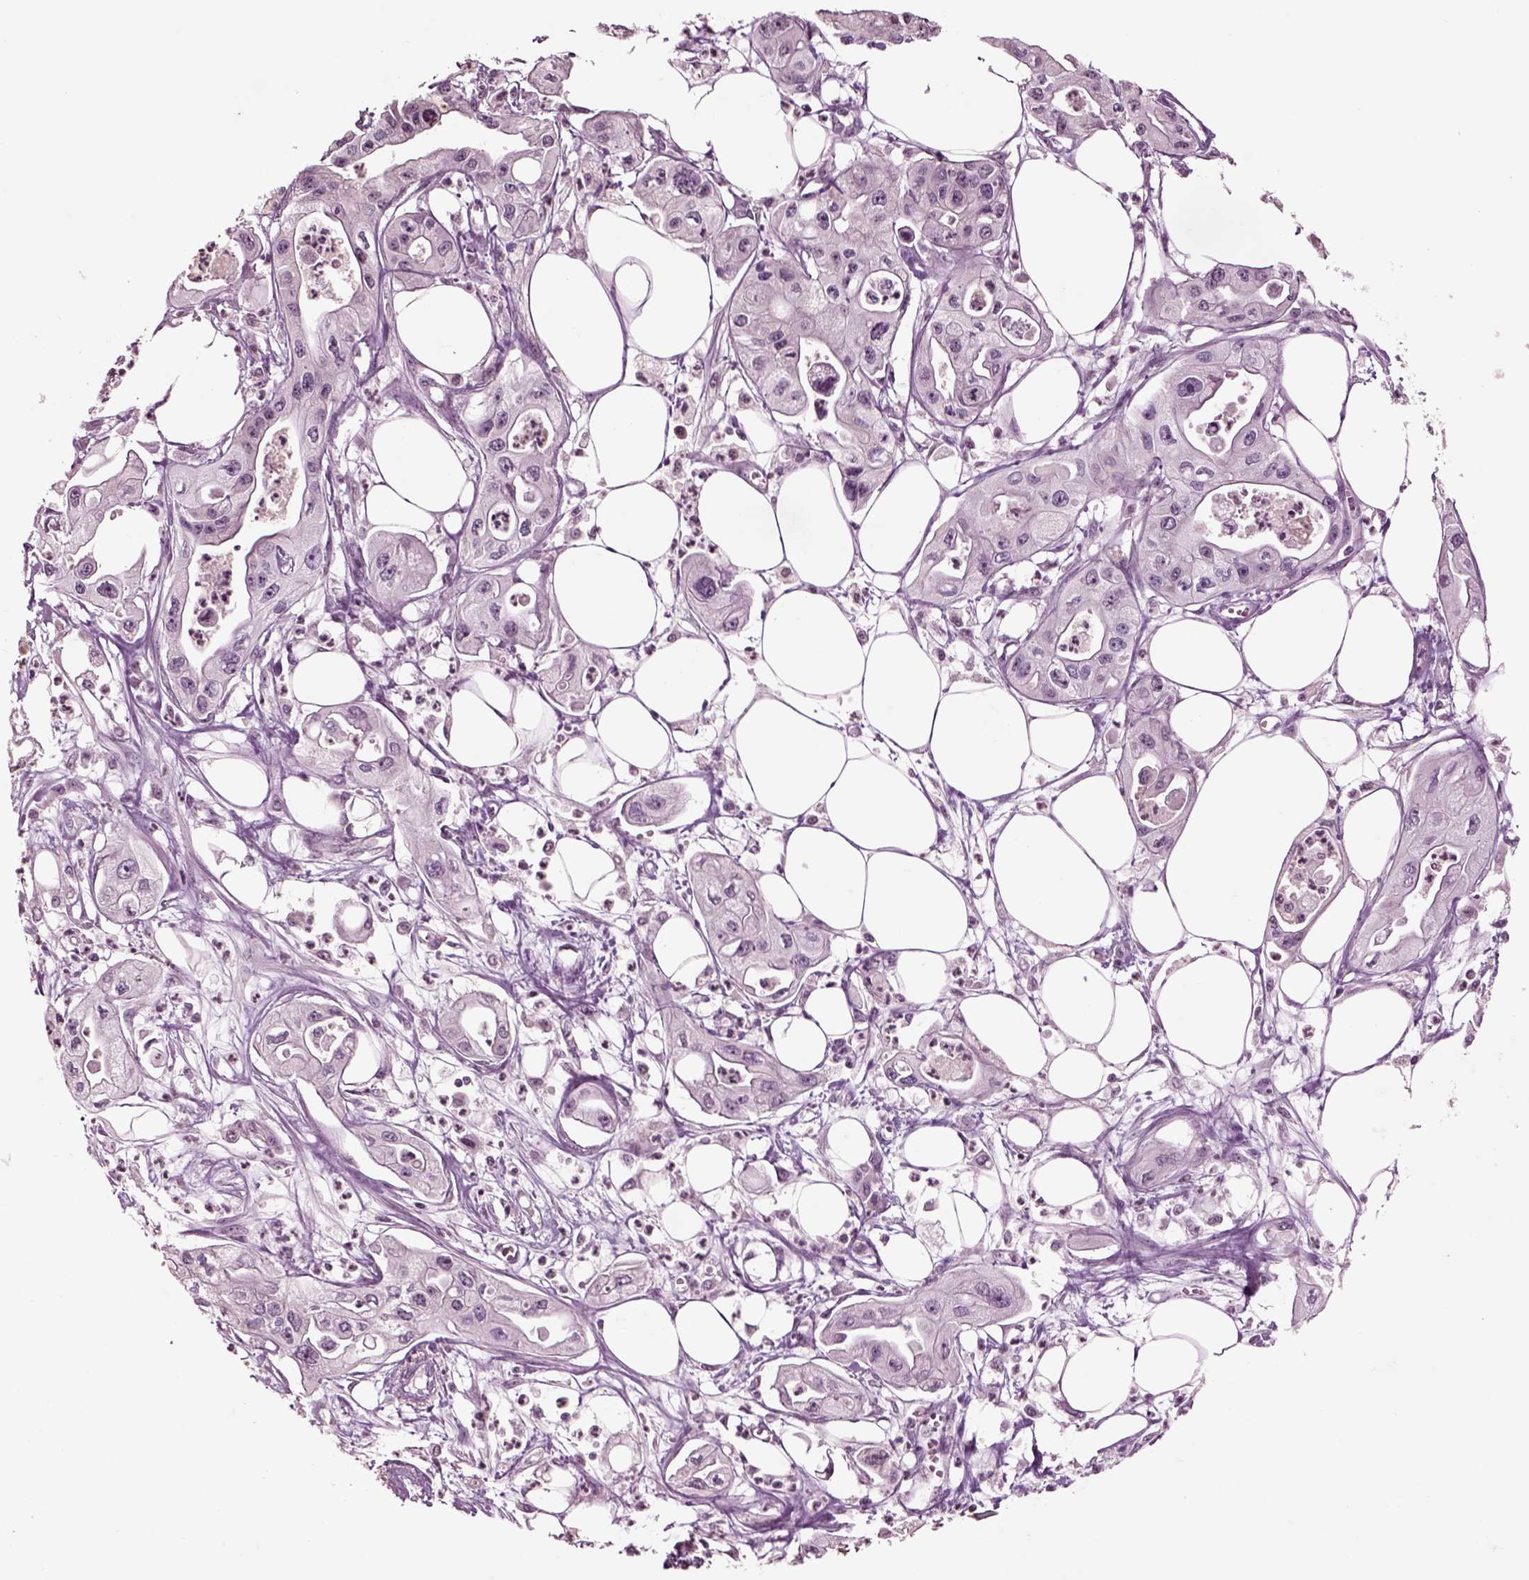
{"staining": {"intensity": "negative", "quantity": "none", "location": "none"}, "tissue": "pancreatic cancer", "cell_type": "Tumor cells", "image_type": "cancer", "snomed": [{"axis": "morphology", "description": "Adenocarcinoma, NOS"}, {"axis": "topography", "description": "Pancreas"}], "caption": "Adenocarcinoma (pancreatic) was stained to show a protein in brown. There is no significant positivity in tumor cells. Brightfield microscopy of IHC stained with DAB (brown) and hematoxylin (blue), captured at high magnification.", "gene": "CHGB", "patient": {"sex": "male", "age": 70}}